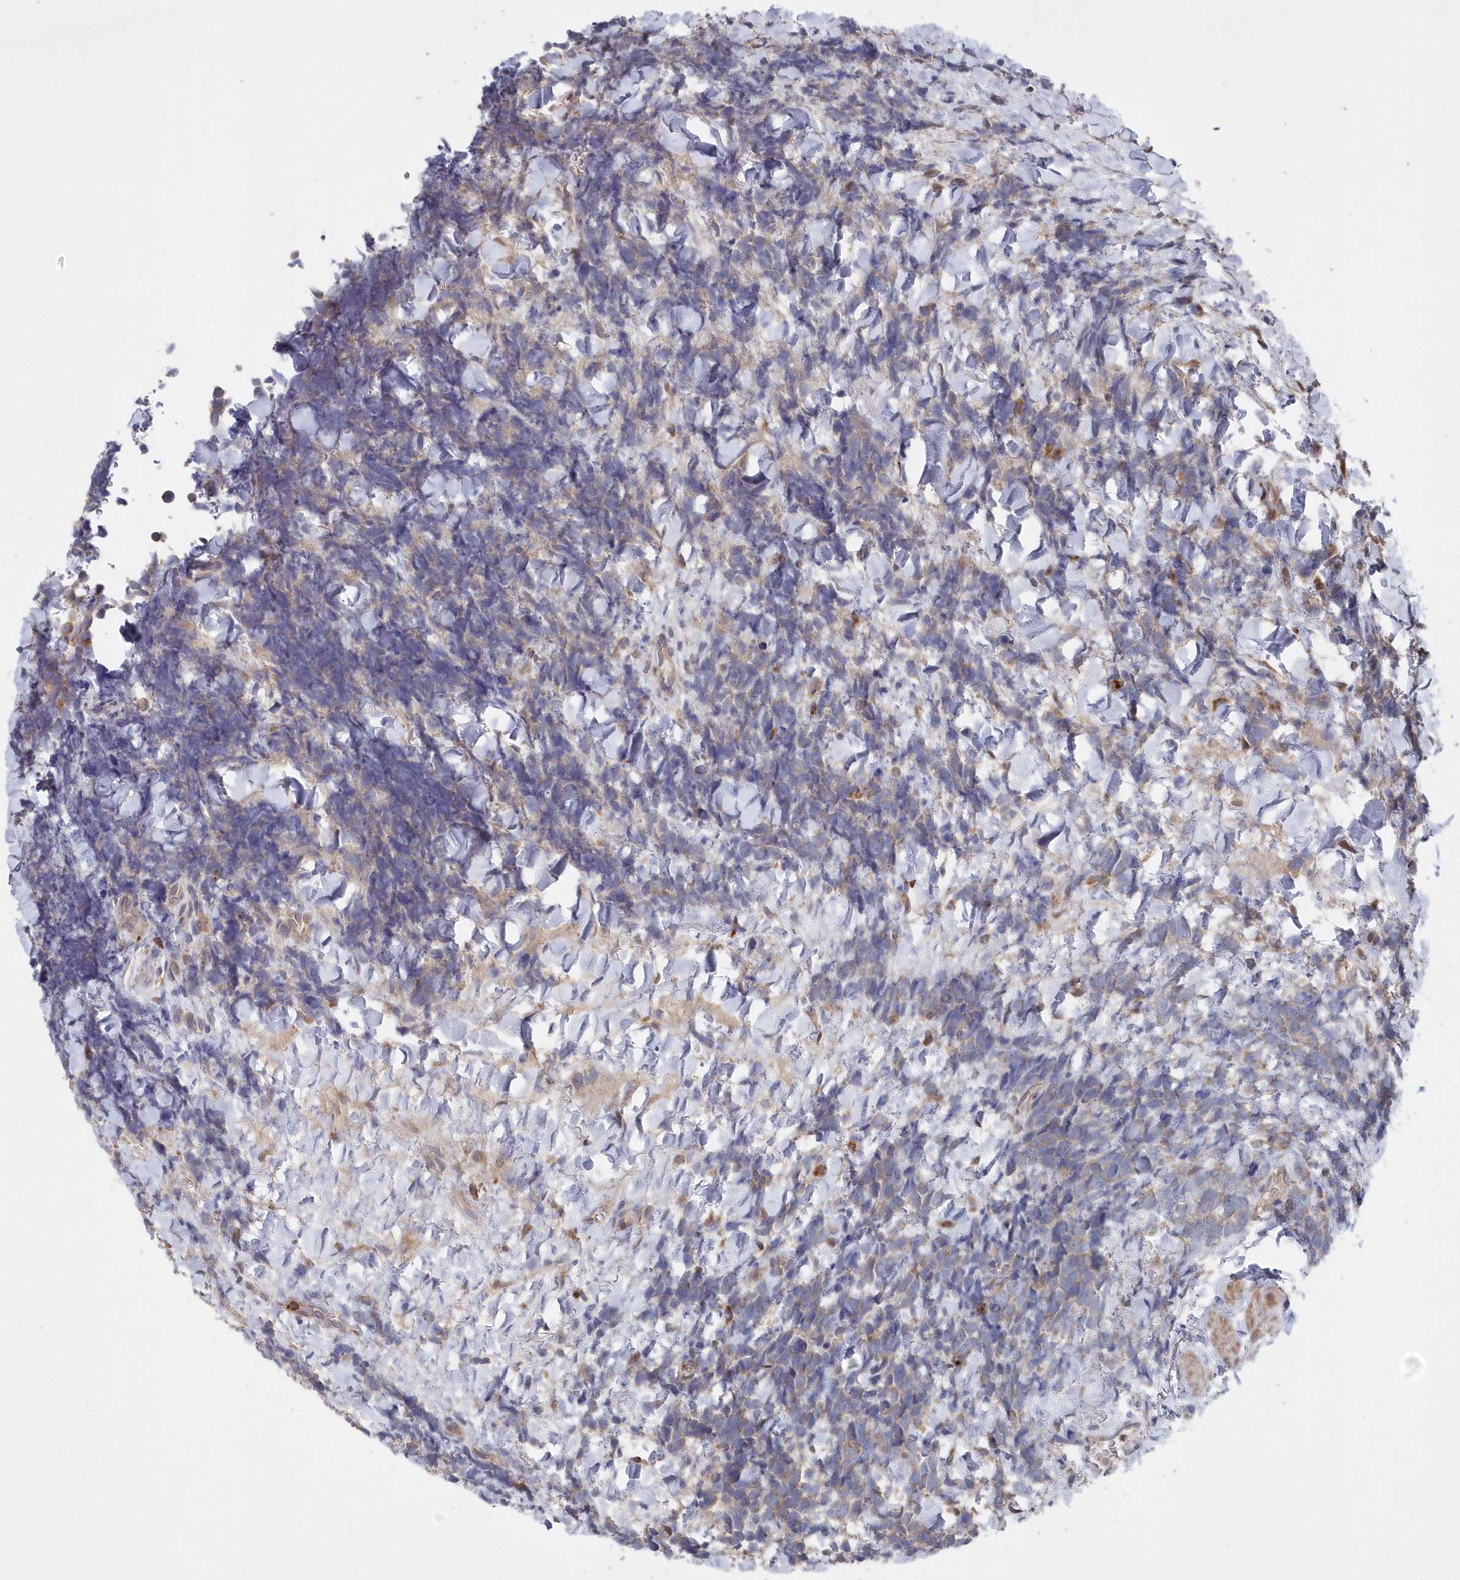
{"staining": {"intensity": "weak", "quantity": "<25%", "location": "cytoplasmic/membranous"}, "tissue": "urothelial cancer", "cell_type": "Tumor cells", "image_type": "cancer", "snomed": [{"axis": "morphology", "description": "Urothelial carcinoma, High grade"}, {"axis": "topography", "description": "Urinary bladder"}], "caption": "High-grade urothelial carcinoma was stained to show a protein in brown. There is no significant staining in tumor cells.", "gene": "ASNSD1", "patient": {"sex": "female", "age": 82}}